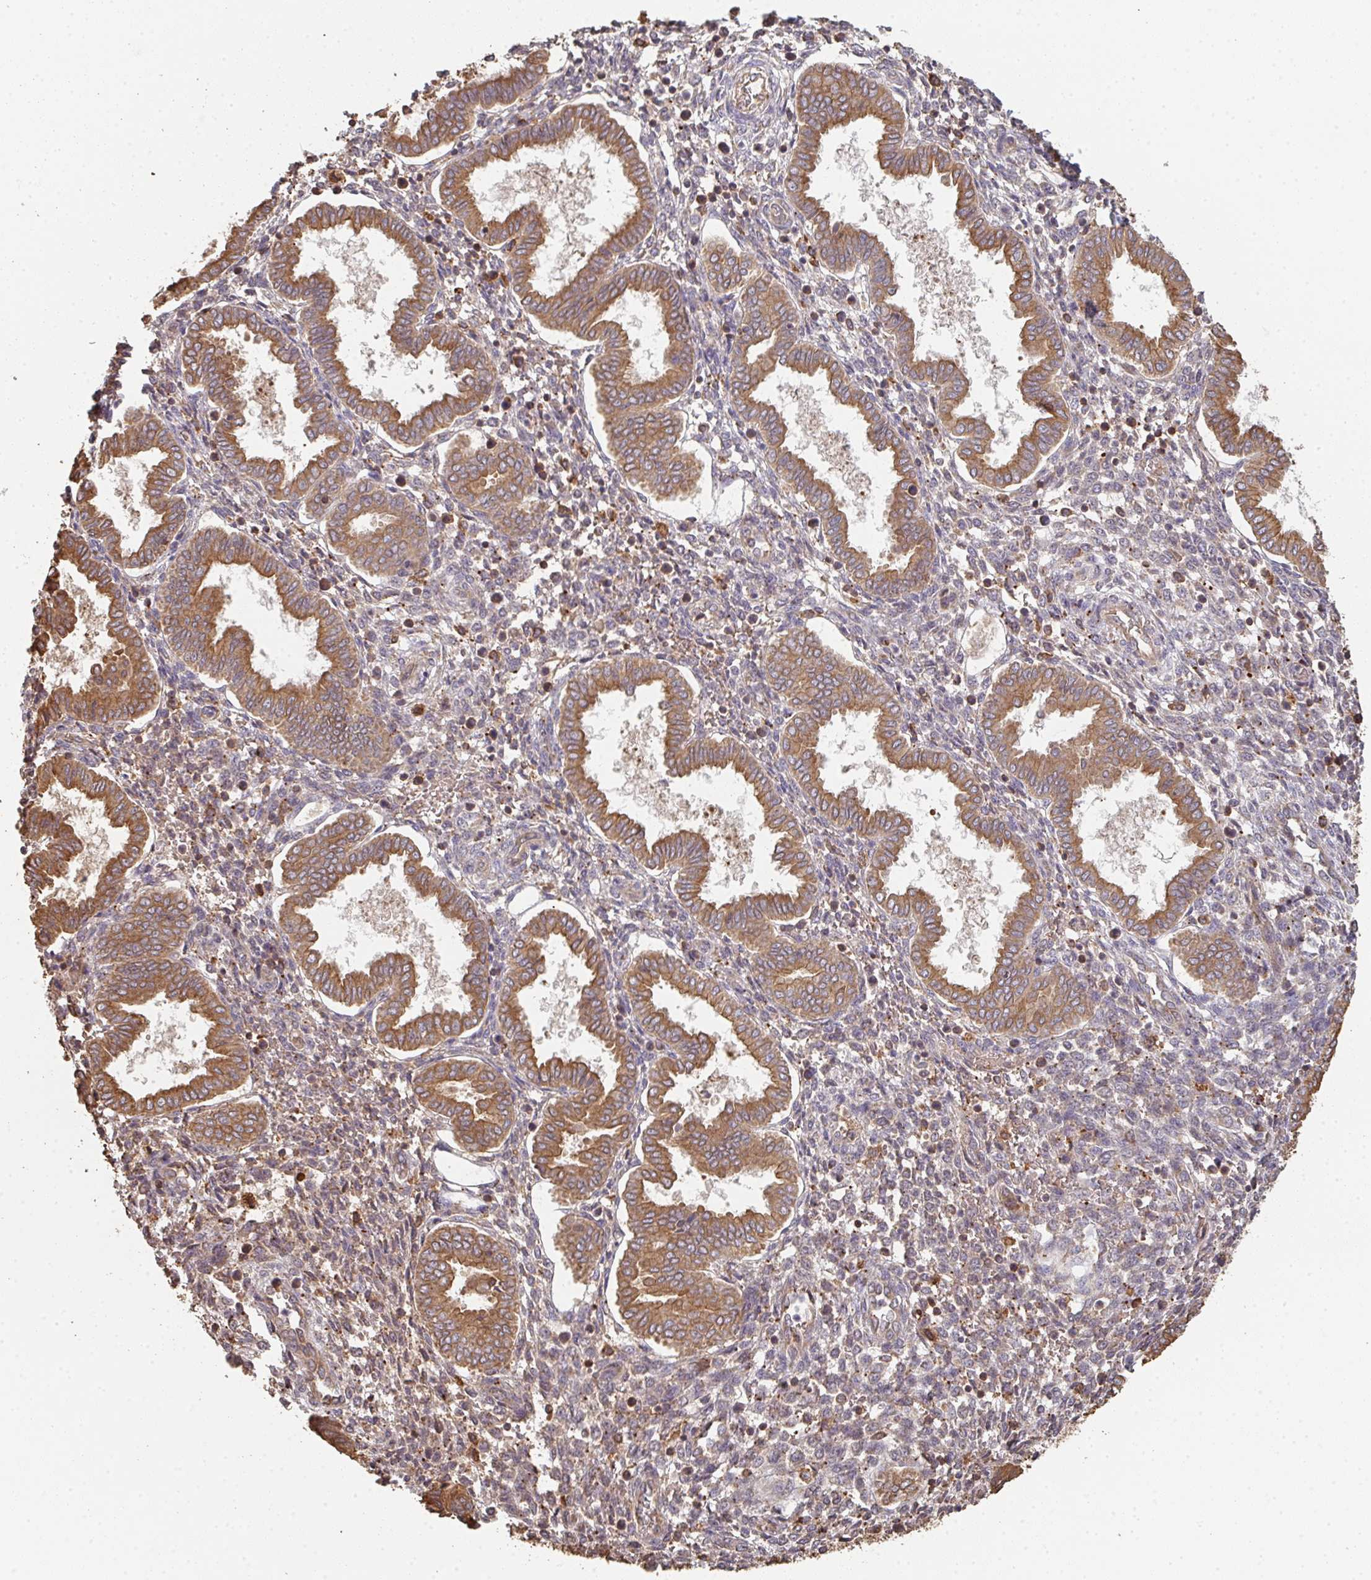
{"staining": {"intensity": "weak", "quantity": "25%-75%", "location": "cytoplasmic/membranous"}, "tissue": "endometrium", "cell_type": "Cells in endometrial stroma", "image_type": "normal", "snomed": [{"axis": "morphology", "description": "Normal tissue, NOS"}, {"axis": "topography", "description": "Endometrium"}], "caption": "IHC micrograph of unremarkable endometrium: human endometrium stained using immunohistochemistry exhibits low levels of weak protein expression localized specifically in the cytoplasmic/membranous of cells in endometrial stroma, appearing as a cytoplasmic/membranous brown color.", "gene": "POLG", "patient": {"sex": "female", "age": 24}}